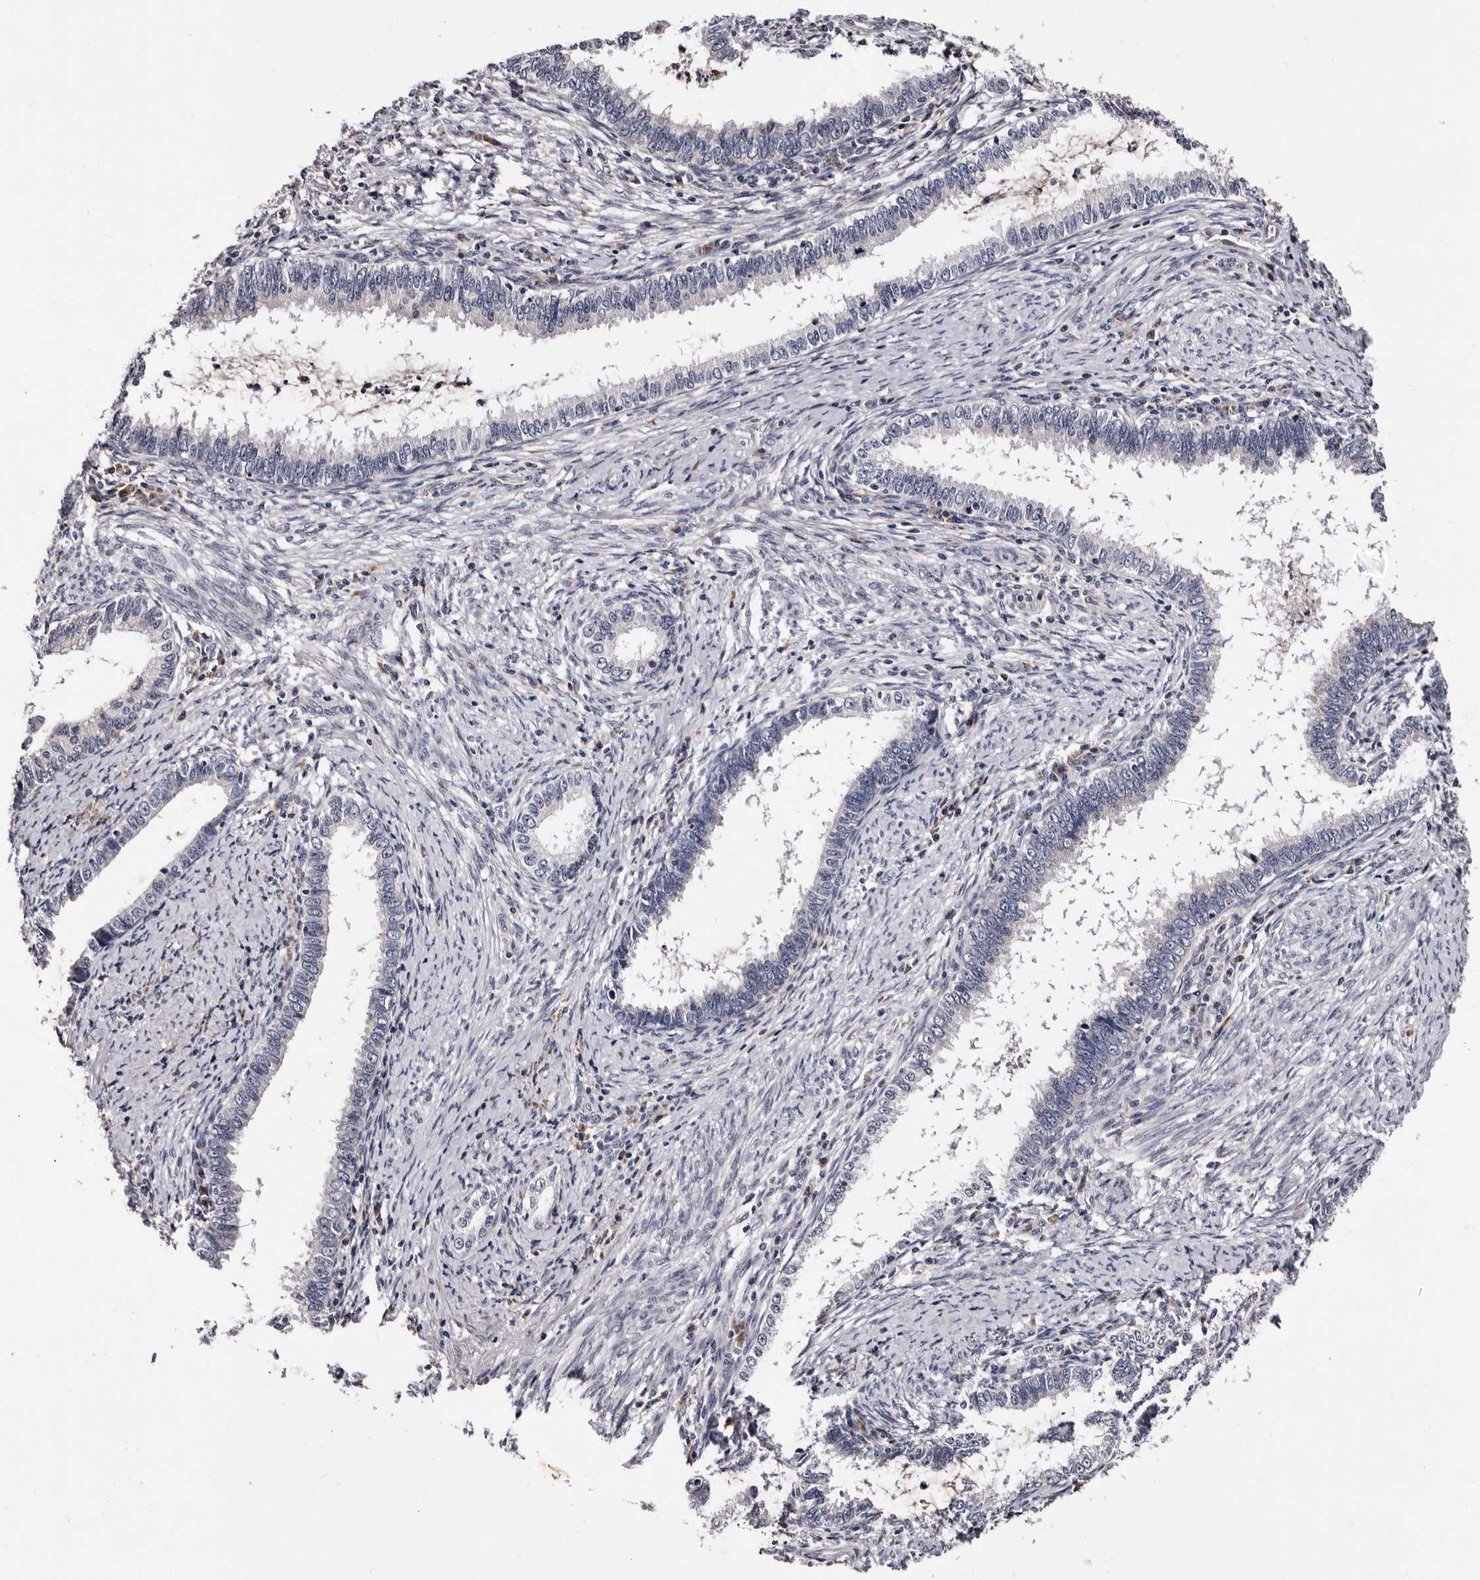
{"staining": {"intensity": "negative", "quantity": "none", "location": "none"}, "tissue": "cervical cancer", "cell_type": "Tumor cells", "image_type": "cancer", "snomed": [{"axis": "morphology", "description": "Adenocarcinoma, NOS"}, {"axis": "topography", "description": "Cervix"}], "caption": "This is an immunohistochemistry (IHC) micrograph of adenocarcinoma (cervical). There is no expression in tumor cells.", "gene": "TAF4B", "patient": {"sex": "female", "age": 36}}